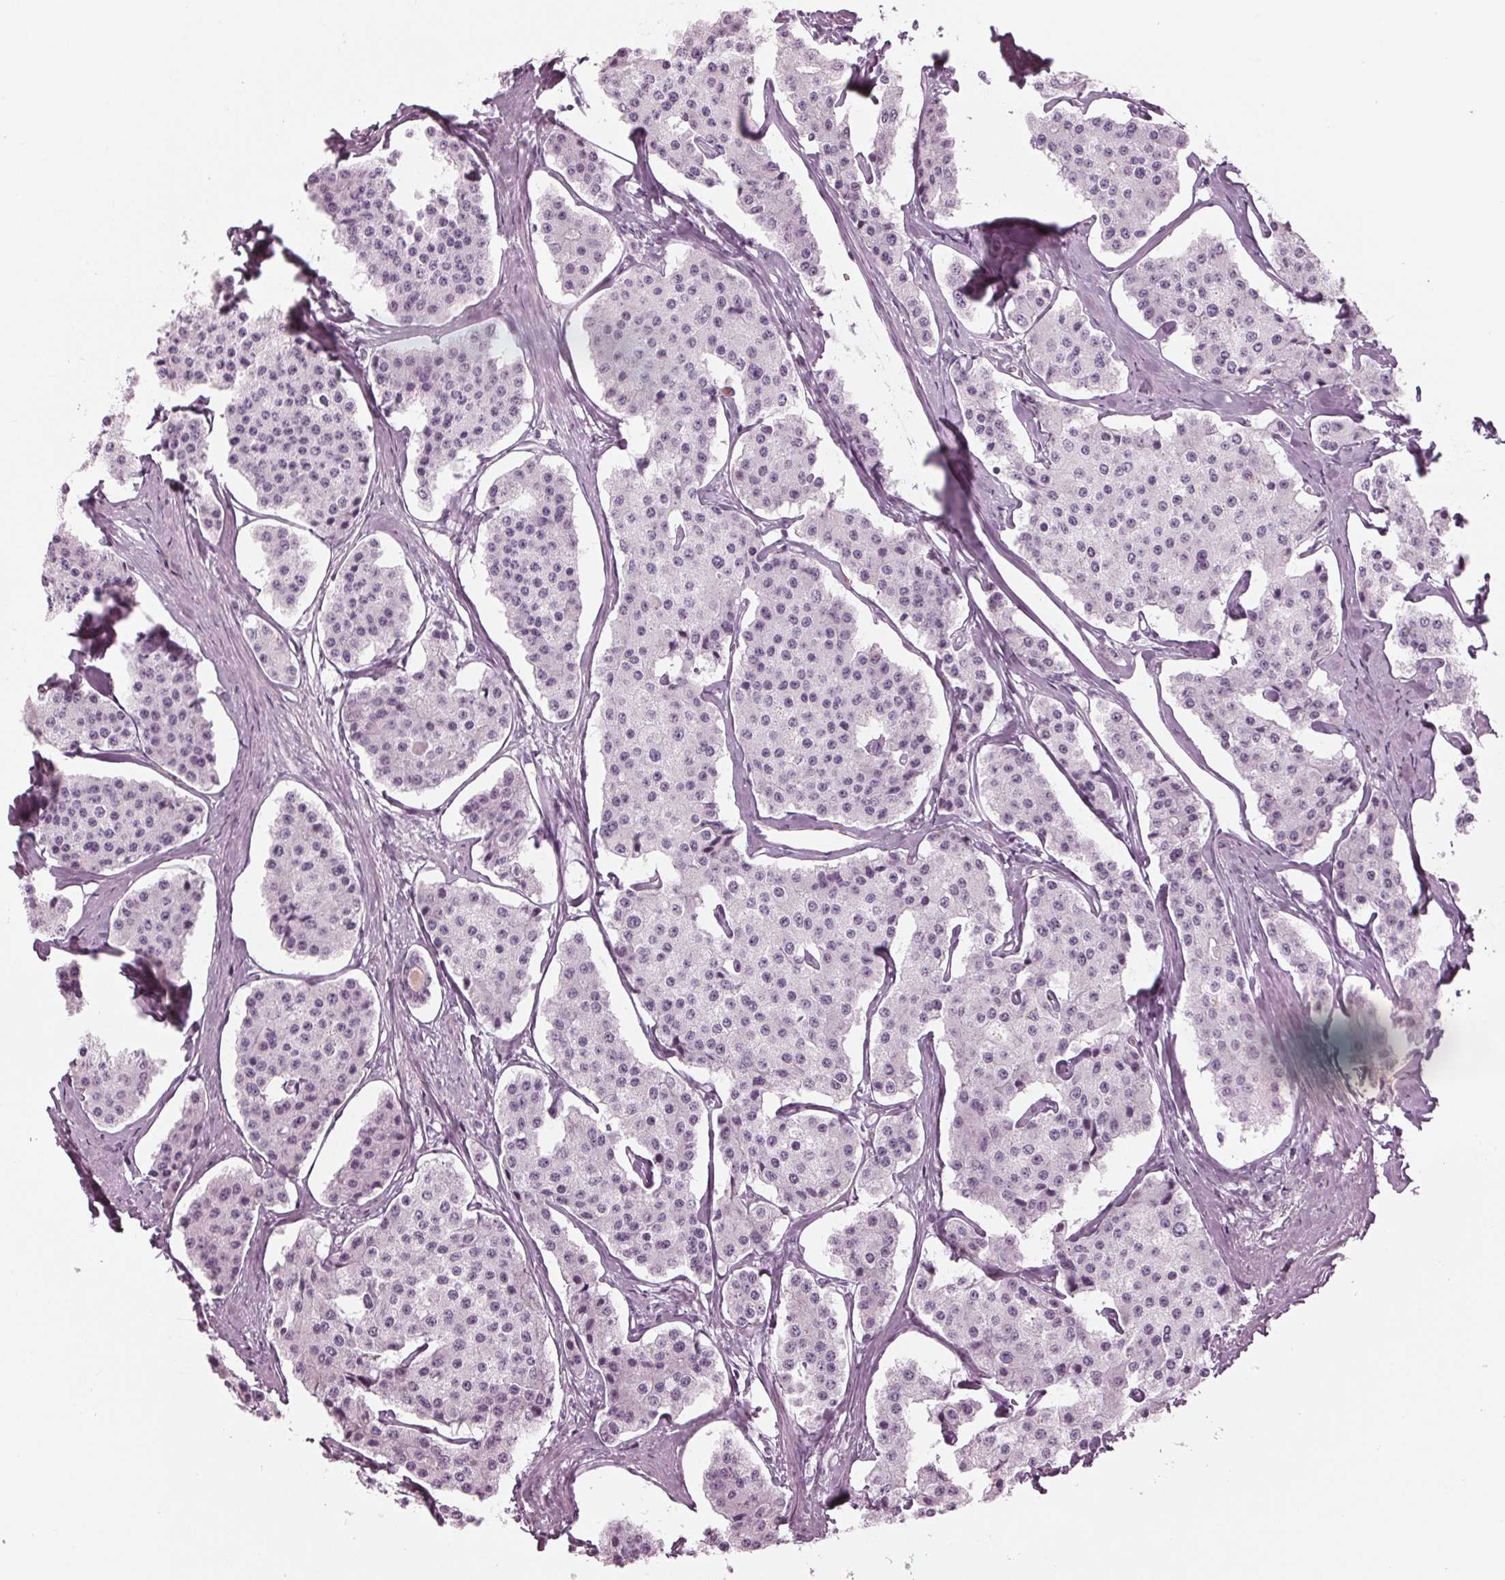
{"staining": {"intensity": "negative", "quantity": "none", "location": "none"}, "tissue": "carcinoid", "cell_type": "Tumor cells", "image_type": "cancer", "snomed": [{"axis": "morphology", "description": "Carcinoid, malignant, NOS"}, {"axis": "topography", "description": "Small intestine"}], "caption": "Immunohistochemistry (IHC) histopathology image of human carcinoid (malignant) stained for a protein (brown), which shows no expression in tumor cells. (DAB immunohistochemistry, high magnification).", "gene": "KRT28", "patient": {"sex": "female", "age": 65}}